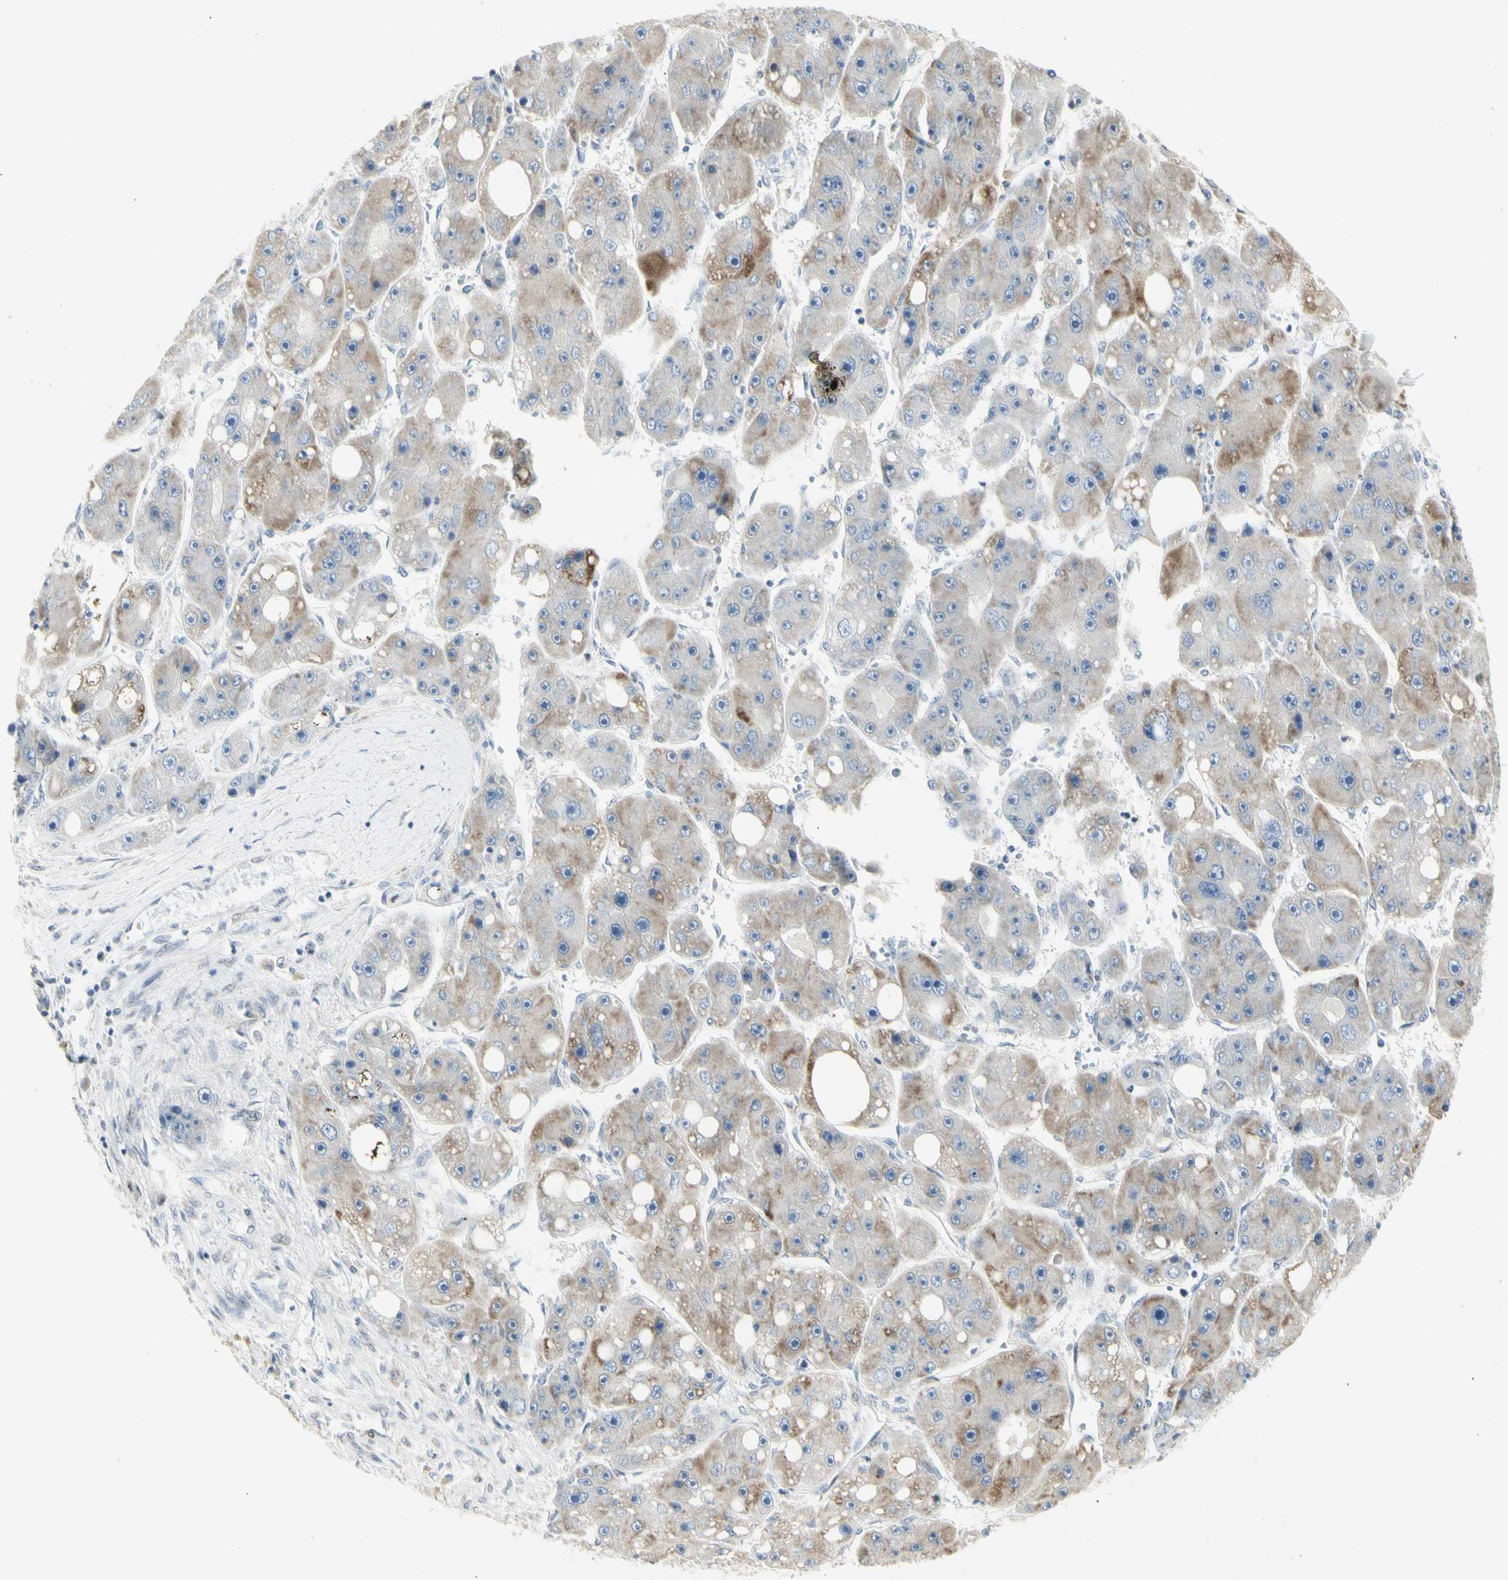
{"staining": {"intensity": "weak", "quantity": "25%-75%", "location": "cytoplasmic/membranous"}, "tissue": "liver cancer", "cell_type": "Tumor cells", "image_type": "cancer", "snomed": [{"axis": "morphology", "description": "Carcinoma, Hepatocellular, NOS"}, {"axis": "topography", "description": "Liver"}], "caption": "Immunohistochemical staining of liver hepatocellular carcinoma shows weak cytoplasmic/membranous protein staining in about 25%-75% of tumor cells.", "gene": "DHRS7B", "patient": {"sex": "female", "age": 61}}